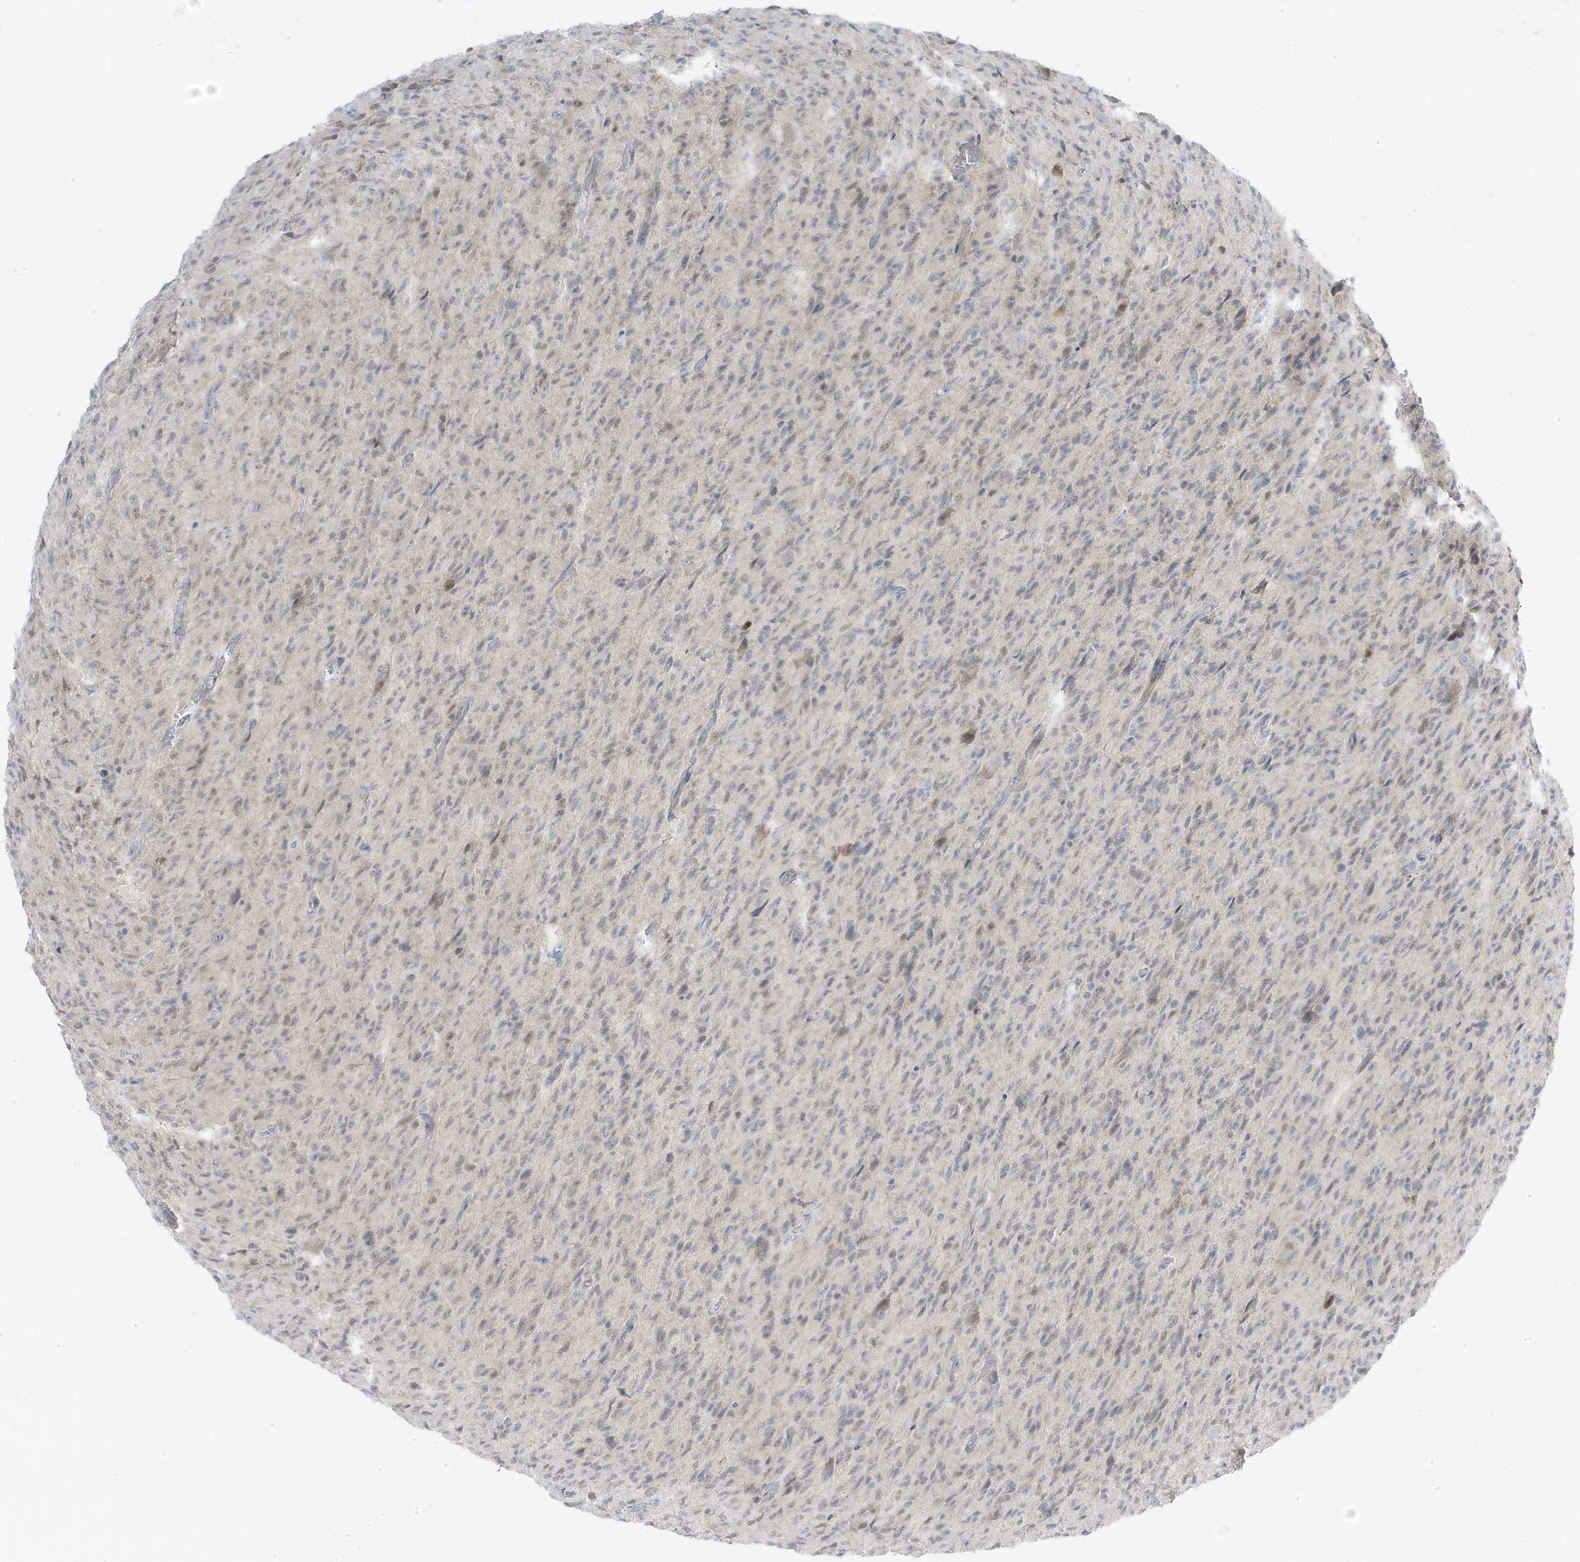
{"staining": {"intensity": "weak", "quantity": "<25%", "location": "nuclear"}, "tissue": "glioma", "cell_type": "Tumor cells", "image_type": "cancer", "snomed": [{"axis": "morphology", "description": "Glioma, malignant, High grade"}, {"axis": "topography", "description": "Brain"}], "caption": "Immunohistochemistry photomicrograph of neoplastic tissue: human malignant high-grade glioma stained with DAB (3,3'-diaminobenzidine) demonstrates no significant protein expression in tumor cells.", "gene": "TSEN15", "patient": {"sex": "female", "age": 57}}